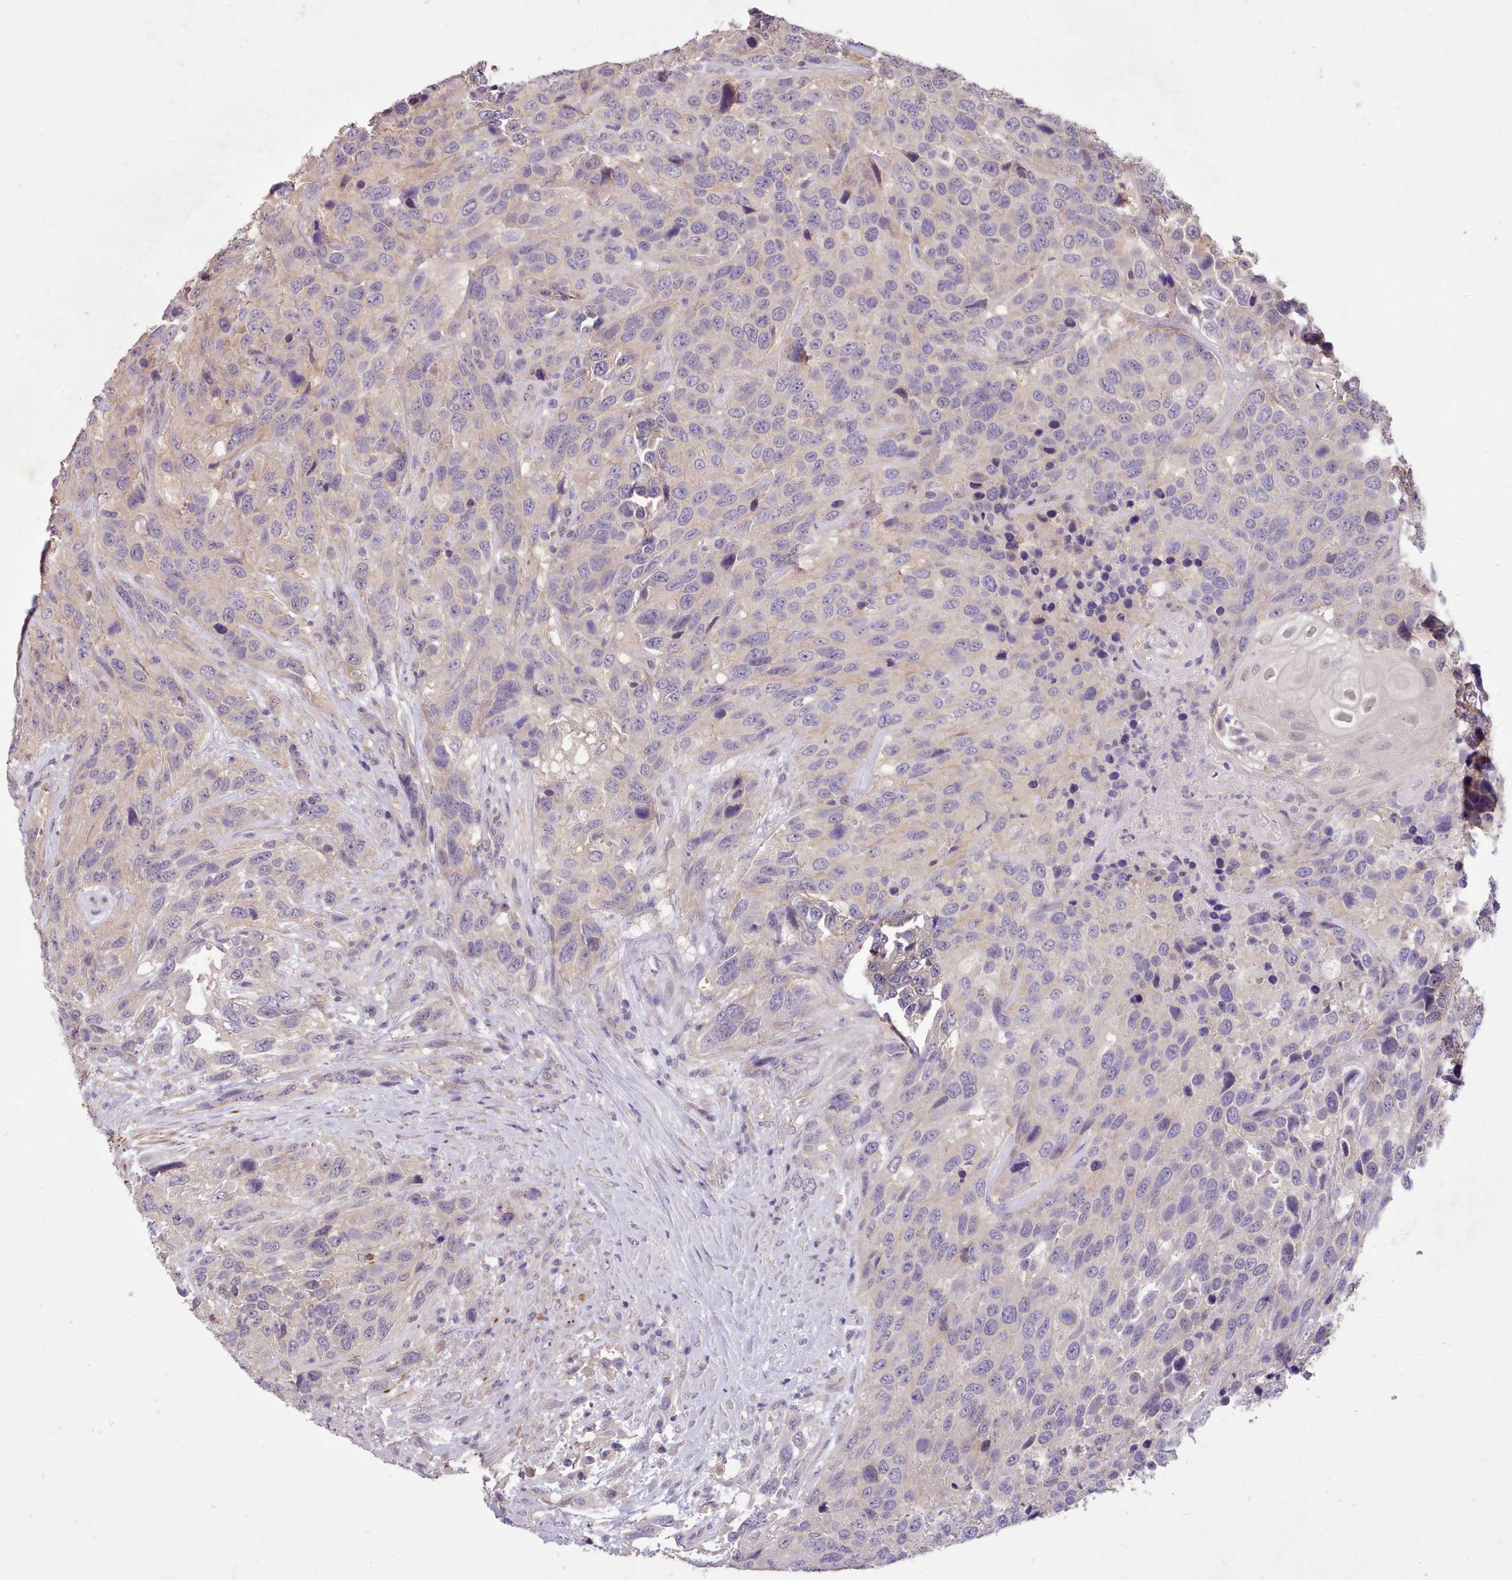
{"staining": {"intensity": "negative", "quantity": "none", "location": "none"}, "tissue": "urothelial cancer", "cell_type": "Tumor cells", "image_type": "cancer", "snomed": [{"axis": "morphology", "description": "Urothelial carcinoma, High grade"}, {"axis": "topography", "description": "Urinary bladder"}], "caption": "Tumor cells are negative for protein expression in human urothelial carcinoma (high-grade).", "gene": "ZNF607", "patient": {"sex": "female", "age": 70}}